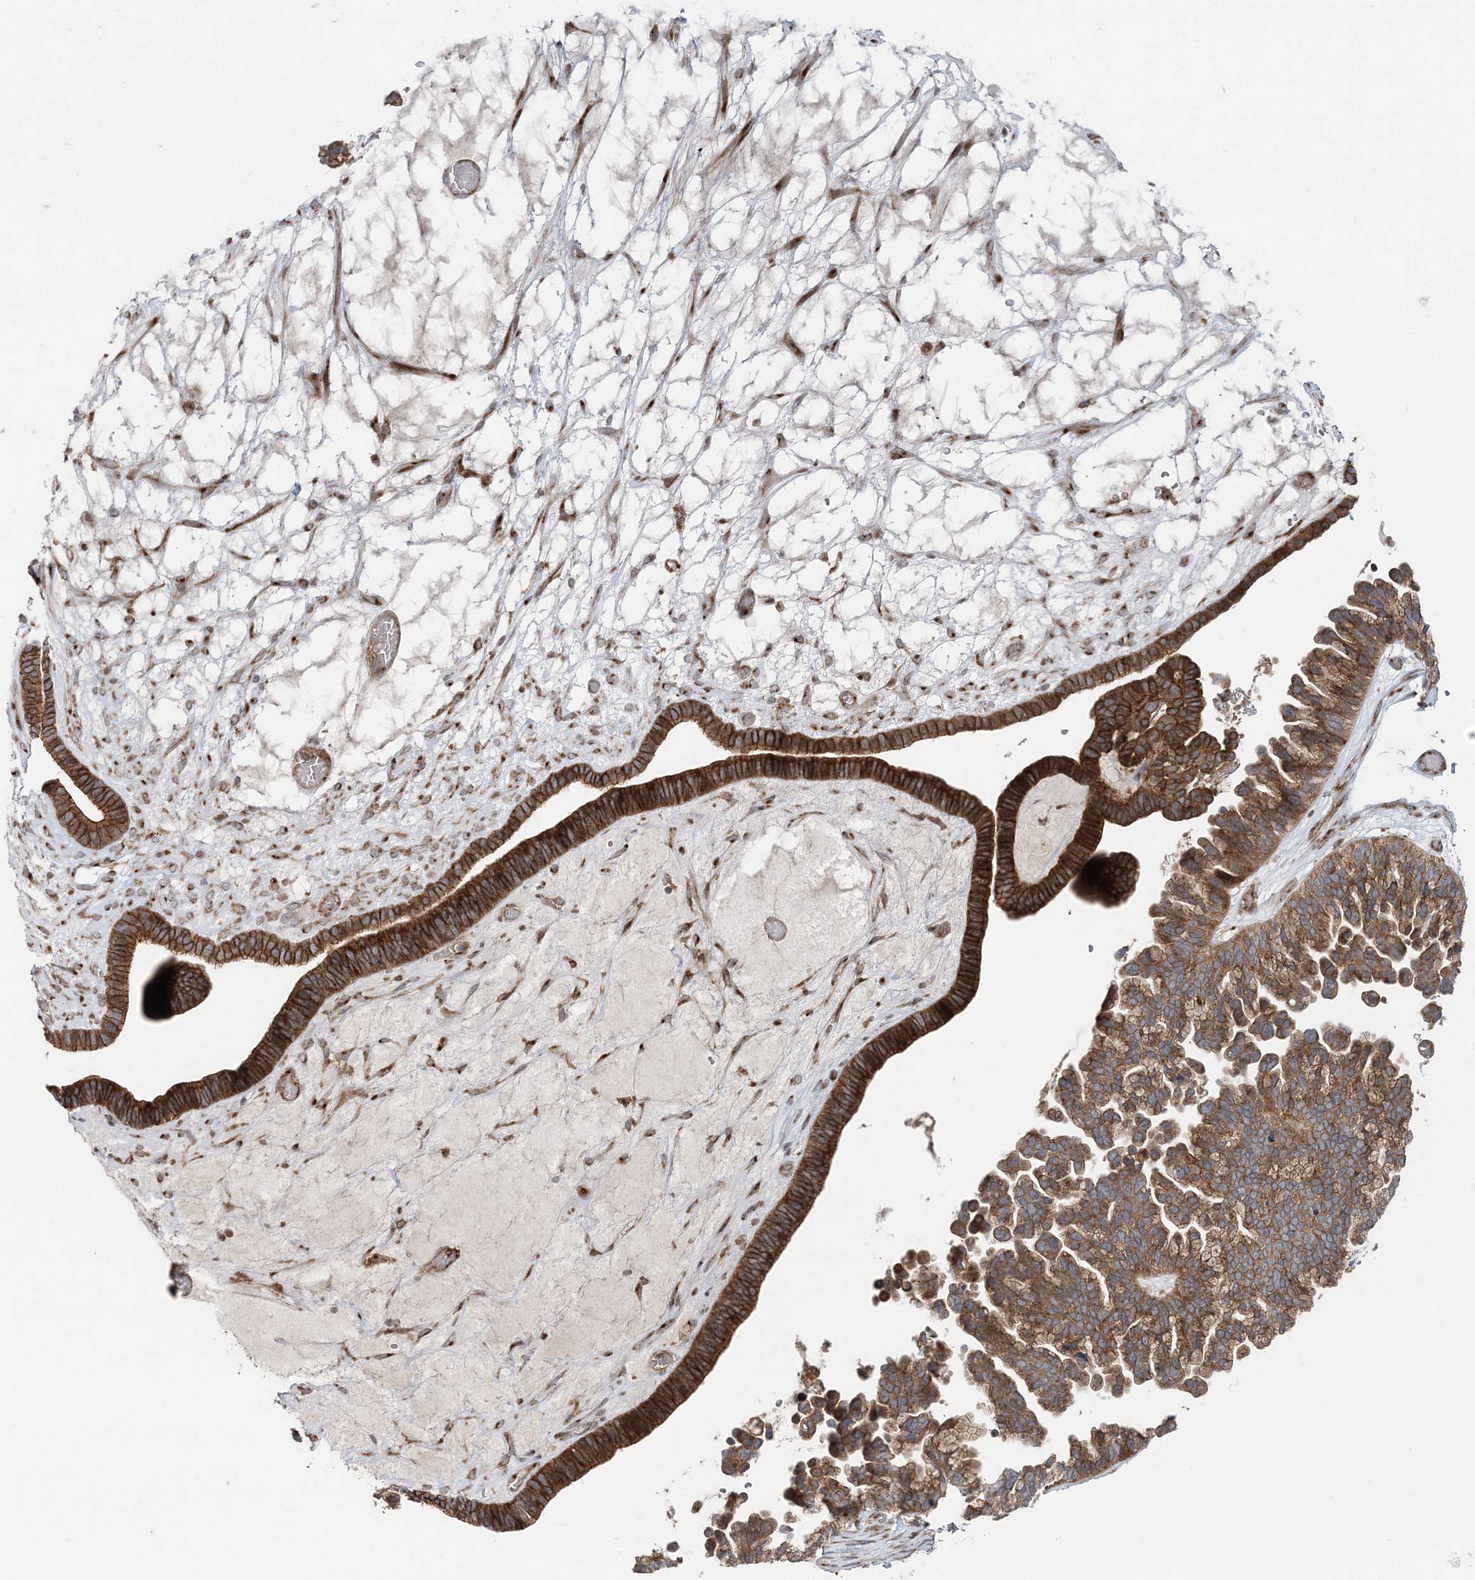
{"staining": {"intensity": "strong", "quantity": ">75%", "location": "cytoplasmic/membranous"}, "tissue": "ovarian cancer", "cell_type": "Tumor cells", "image_type": "cancer", "snomed": [{"axis": "morphology", "description": "Cystadenocarcinoma, serous, NOS"}, {"axis": "topography", "description": "Ovary"}], "caption": "Brown immunohistochemical staining in human ovarian serous cystadenocarcinoma exhibits strong cytoplasmic/membranous positivity in approximately >75% of tumor cells.", "gene": "ABCC3", "patient": {"sex": "female", "age": 56}}